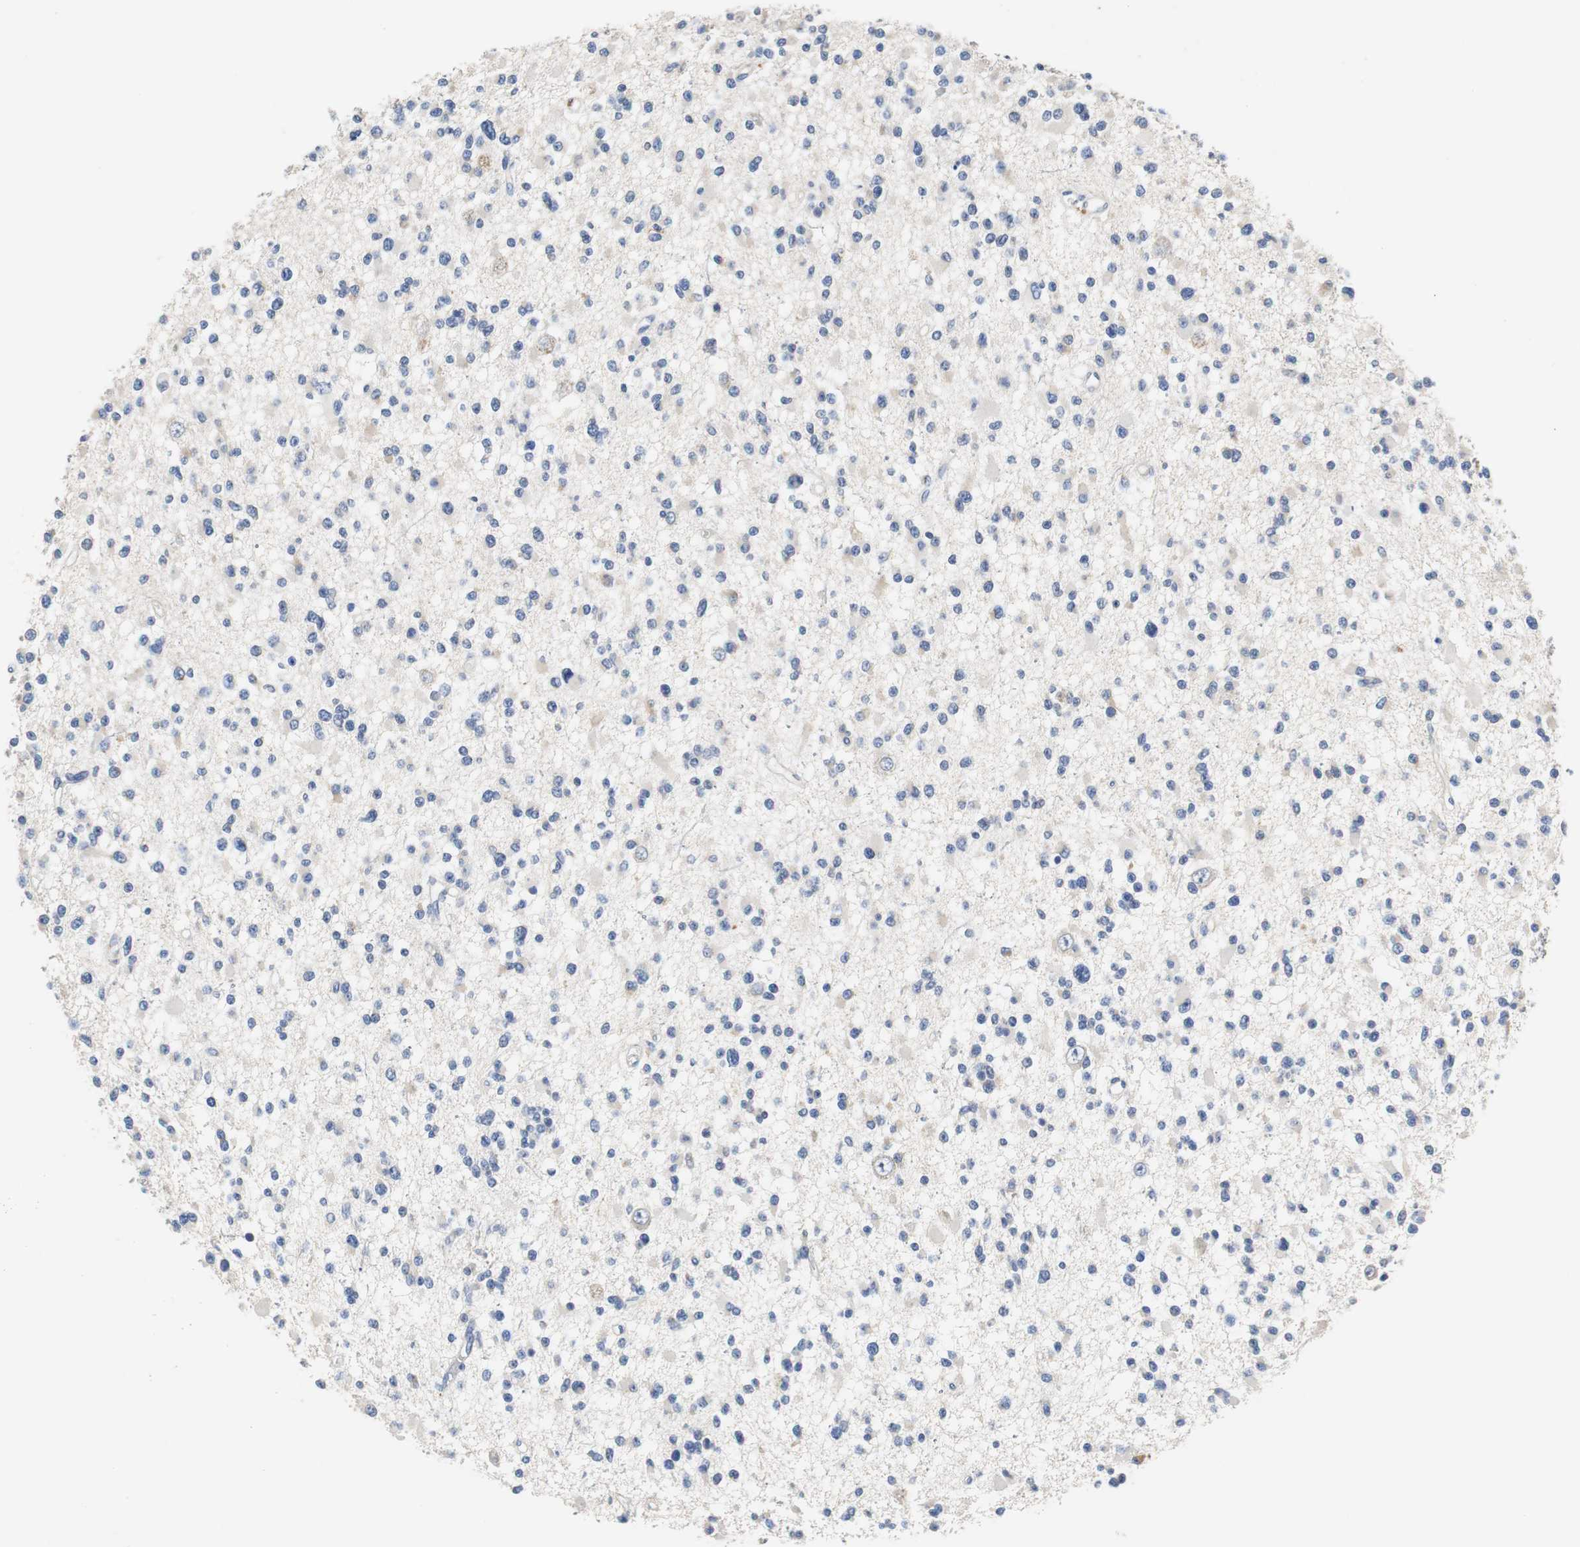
{"staining": {"intensity": "negative", "quantity": "none", "location": "none"}, "tissue": "glioma", "cell_type": "Tumor cells", "image_type": "cancer", "snomed": [{"axis": "morphology", "description": "Glioma, malignant, Low grade"}, {"axis": "topography", "description": "Brain"}], "caption": "Immunohistochemistry image of low-grade glioma (malignant) stained for a protein (brown), which displays no expression in tumor cells.", "gene": "PCK1", "patient": {"sex": "female", "age": 22}}